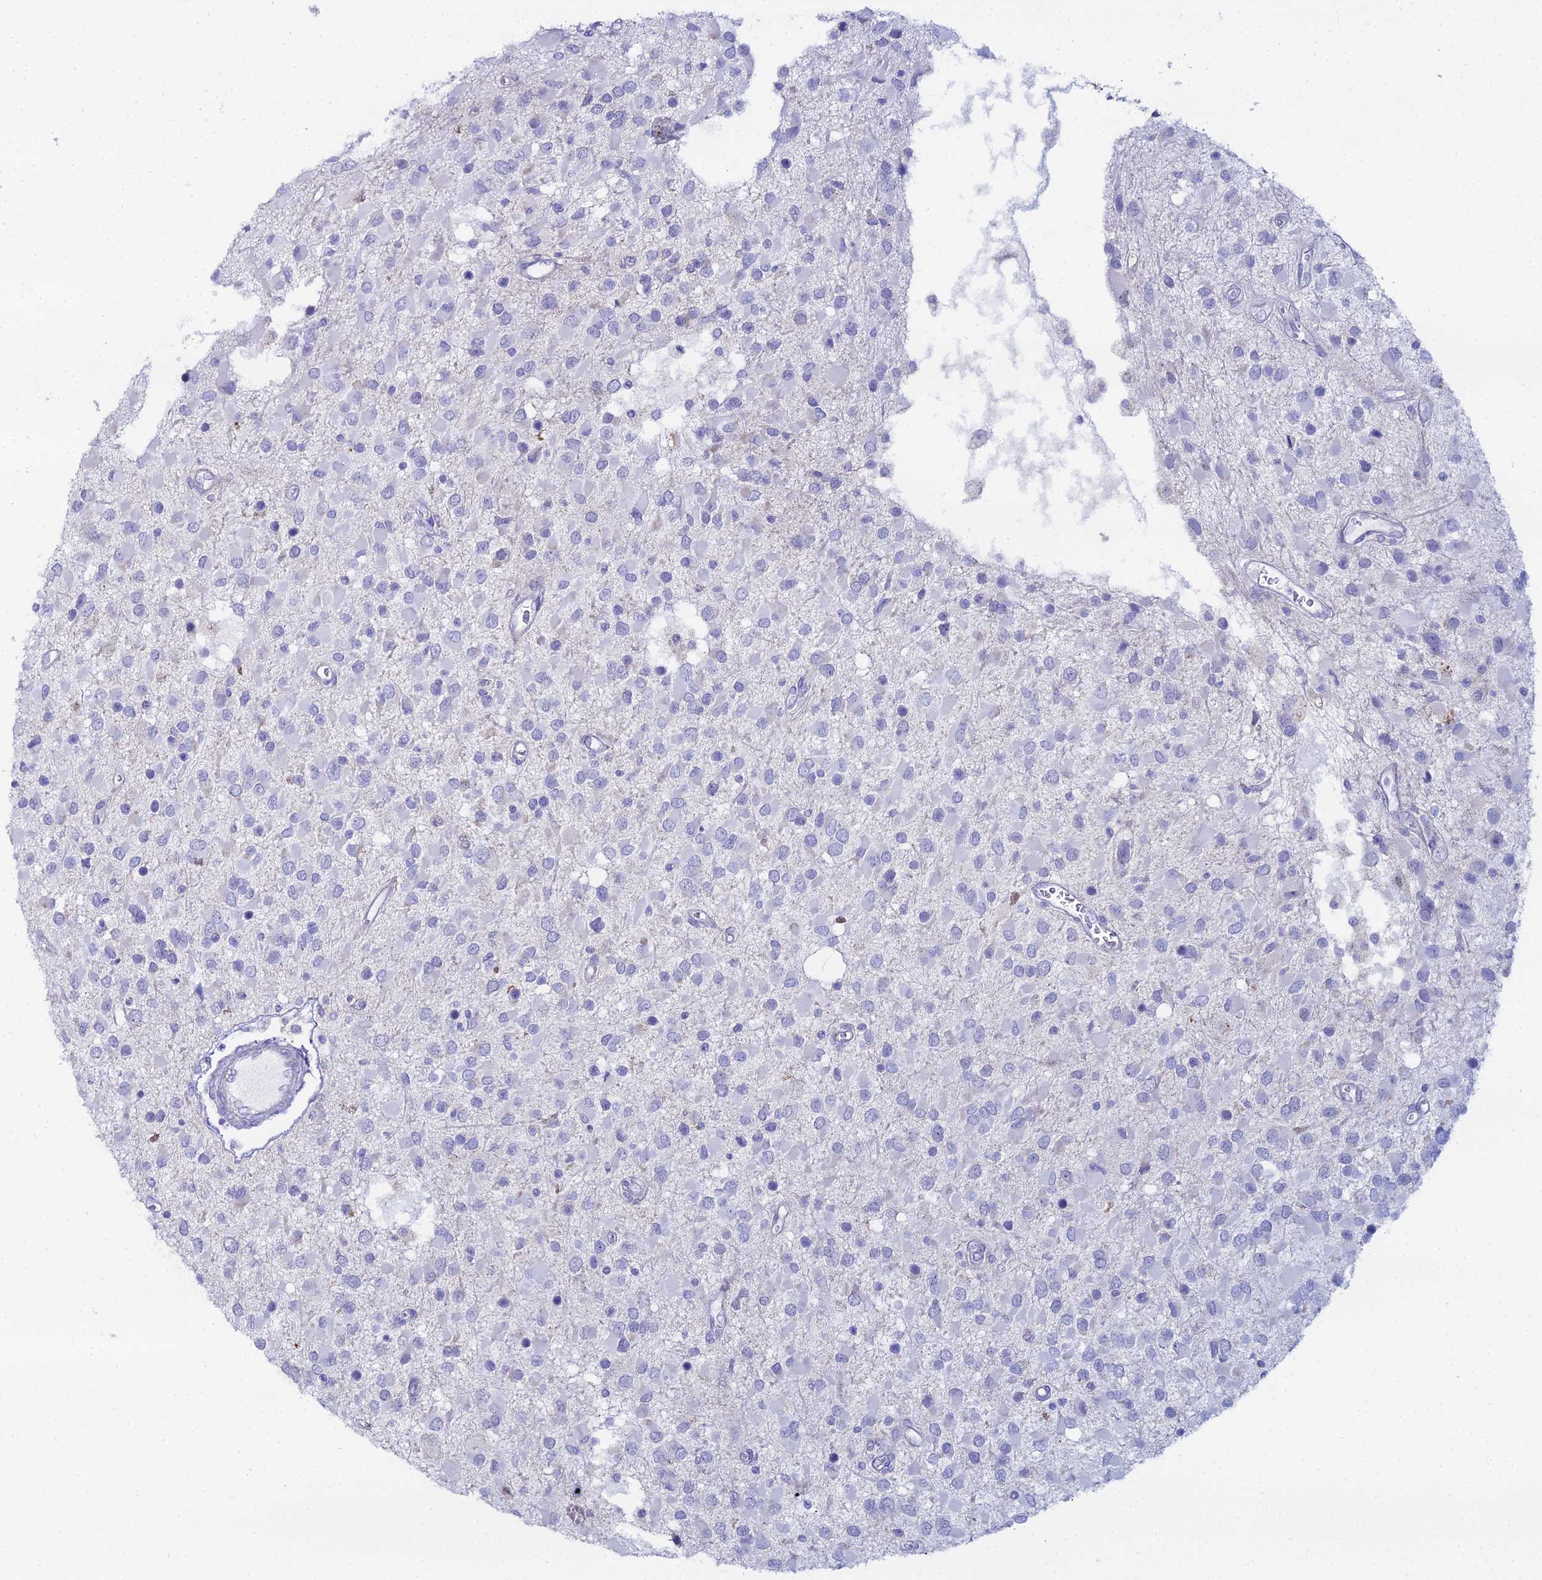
{"staining": {"intensity": "negative", "quantity": "none", "location": "none"}, "tissue": "glioma", "cell_type": "Tumor cells", "image_type": "cancer", "snomed": [{"axis": "morphology", "description": "Glioma, malignant, High grade"}, {"axis": "topography", "description": "Brain"}], "caption": "The IHC photomicrograph has no significant staining in tumor cells of high-grade glioma (malignant) tissue. (Brightfield microscopy of DAB IHC at high magnification).", "gene": "DHX34", "patient": {"sex": "male", "age": 53}}